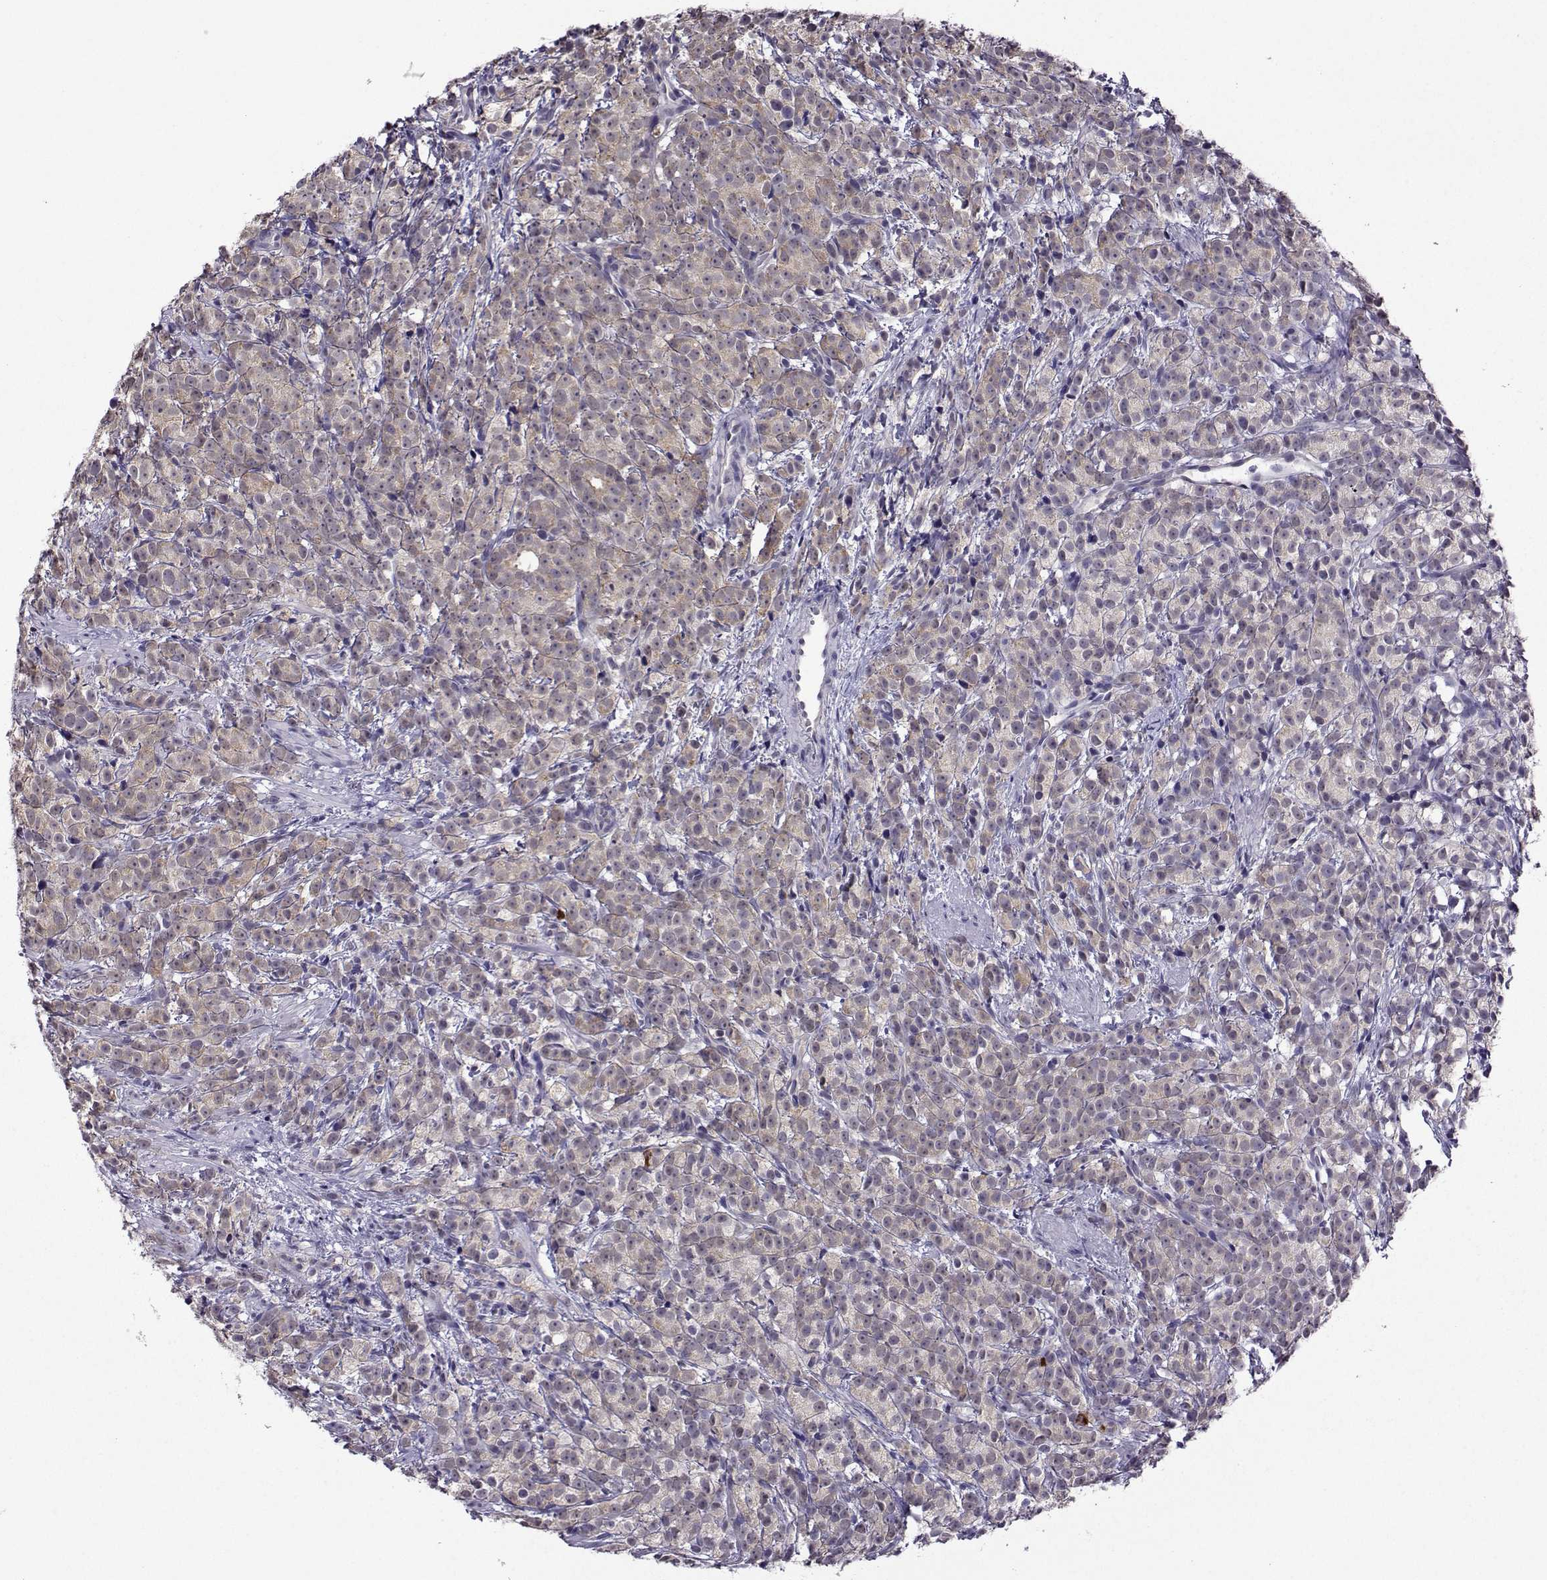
{"staining": {"intensity": "moderate", "quantity": ">75%", "location": "cytoplasmic/membranous"}, "tissue": "prostate cancer", "cell_type": "Tumor cells", "image_type": "cancer", "snomed": [{"axis": "morphology", "description": "Adenocarcinoma, High grade"}, {"axis": "topography", "description": "Prostate"}], "caption": "Immunohistochemical staining of human high-grade adenocarcinoma (prostate) reveals medium levels of moderate cytoplasmic/membranous staining in approximately >75% of tumor cells. The protein is shown in brown color, while the nuclei are stained blue.", "gene": "DDX20", "patient": {"sex": "male", "age": 53}}